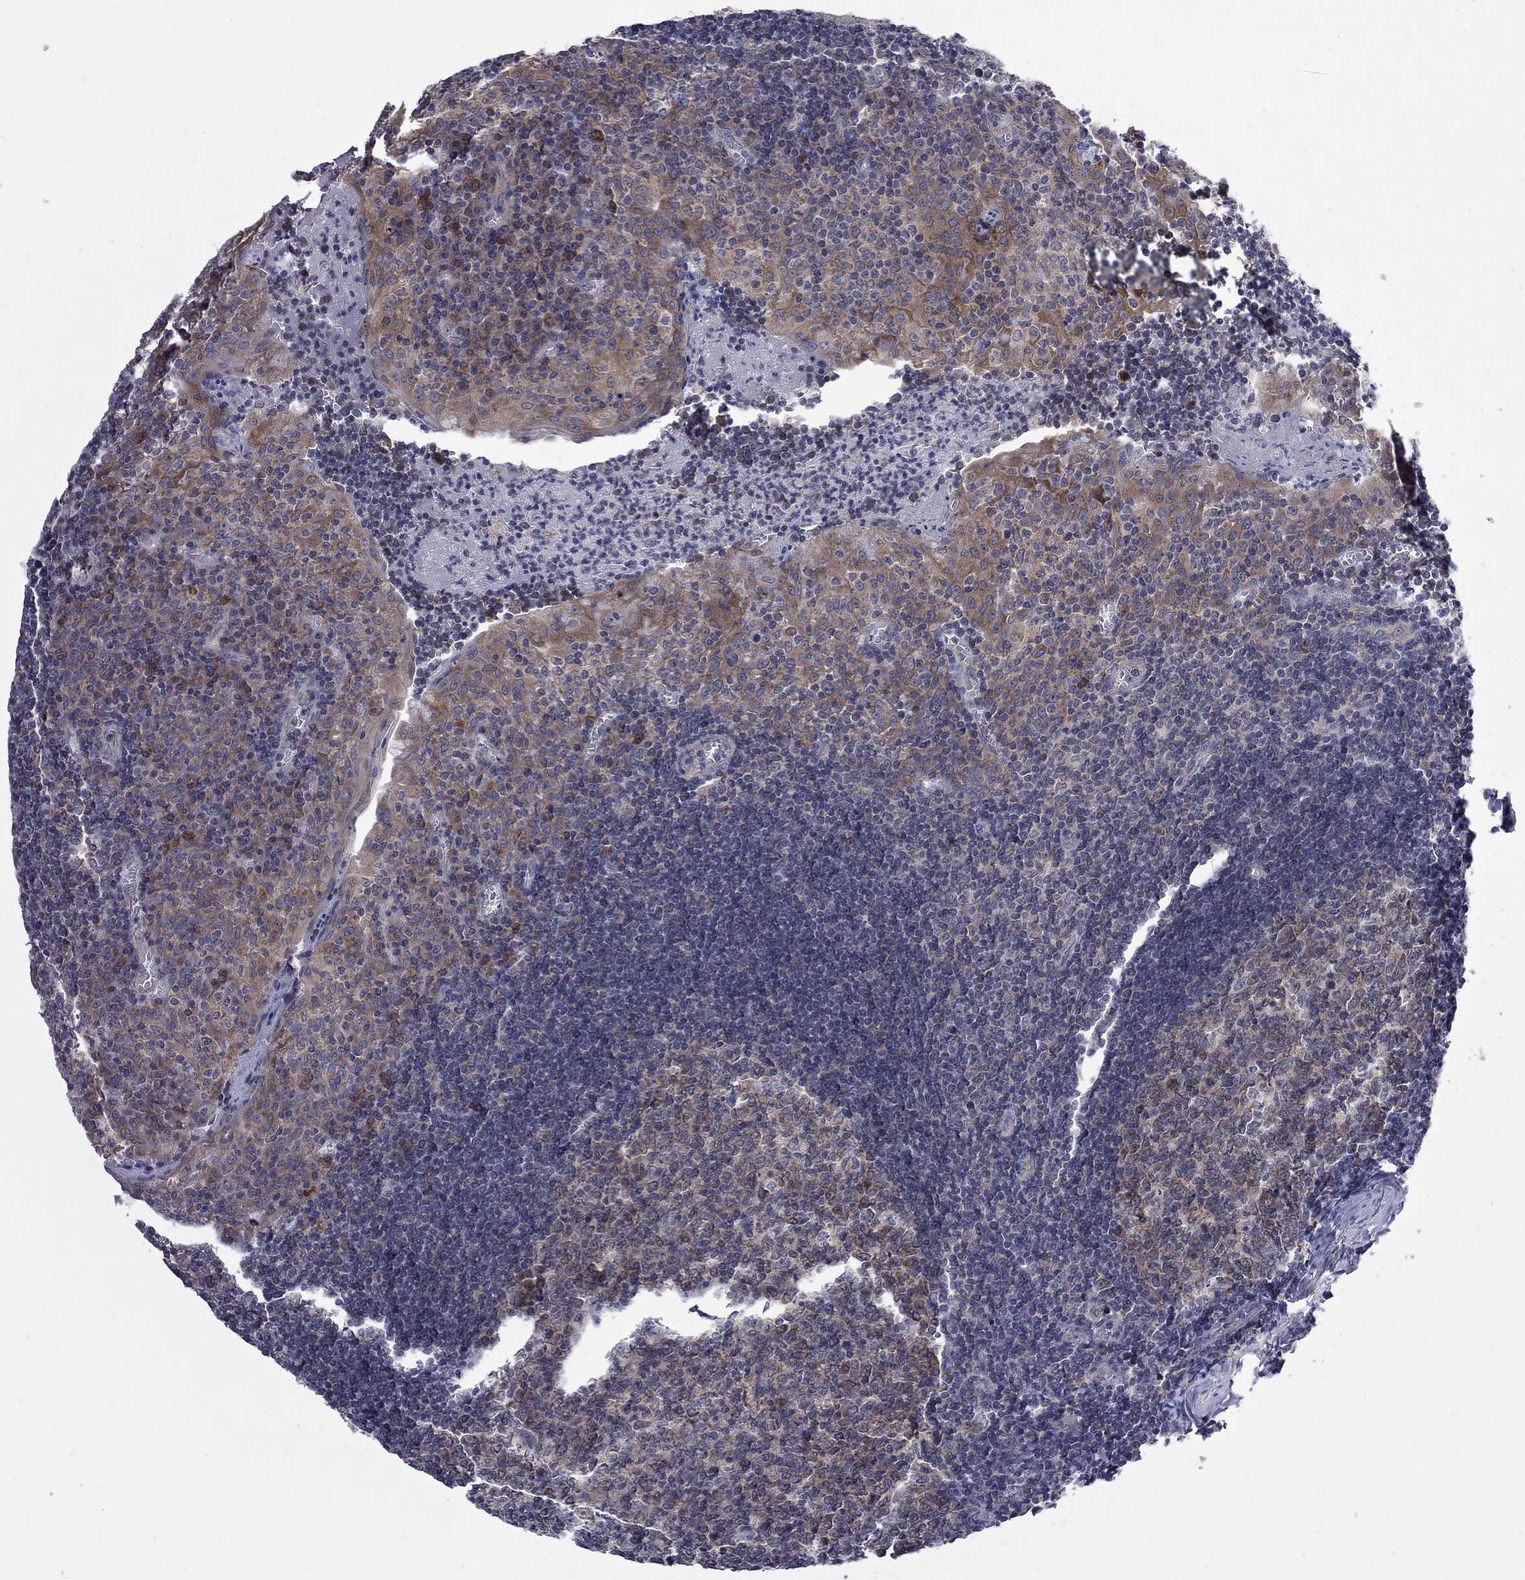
{"staining": {"intensity": "moderate", "quantity": "25%-75%", "location": "cytoplasmic/membranous"}, "tissue": "tonsil", "cell_type": "Germinal center cells", "image_type": "normal", "snomed": [{"axis": "morphology", "description": "Normal tissue, NOS"}, {"axis": "topography", "description": "Tonsil"}], "caption": "Normal tonsil was stained to show a protein in brown. There is medium levels of moderate cytoplasmic/membranous positivity in about 25%-75% of germinal center cells. (Brightfield microscopy of DAB IHC at high magnification).", "gene": "CNOT11", "patient": {"sex": "female", "age": 12}}